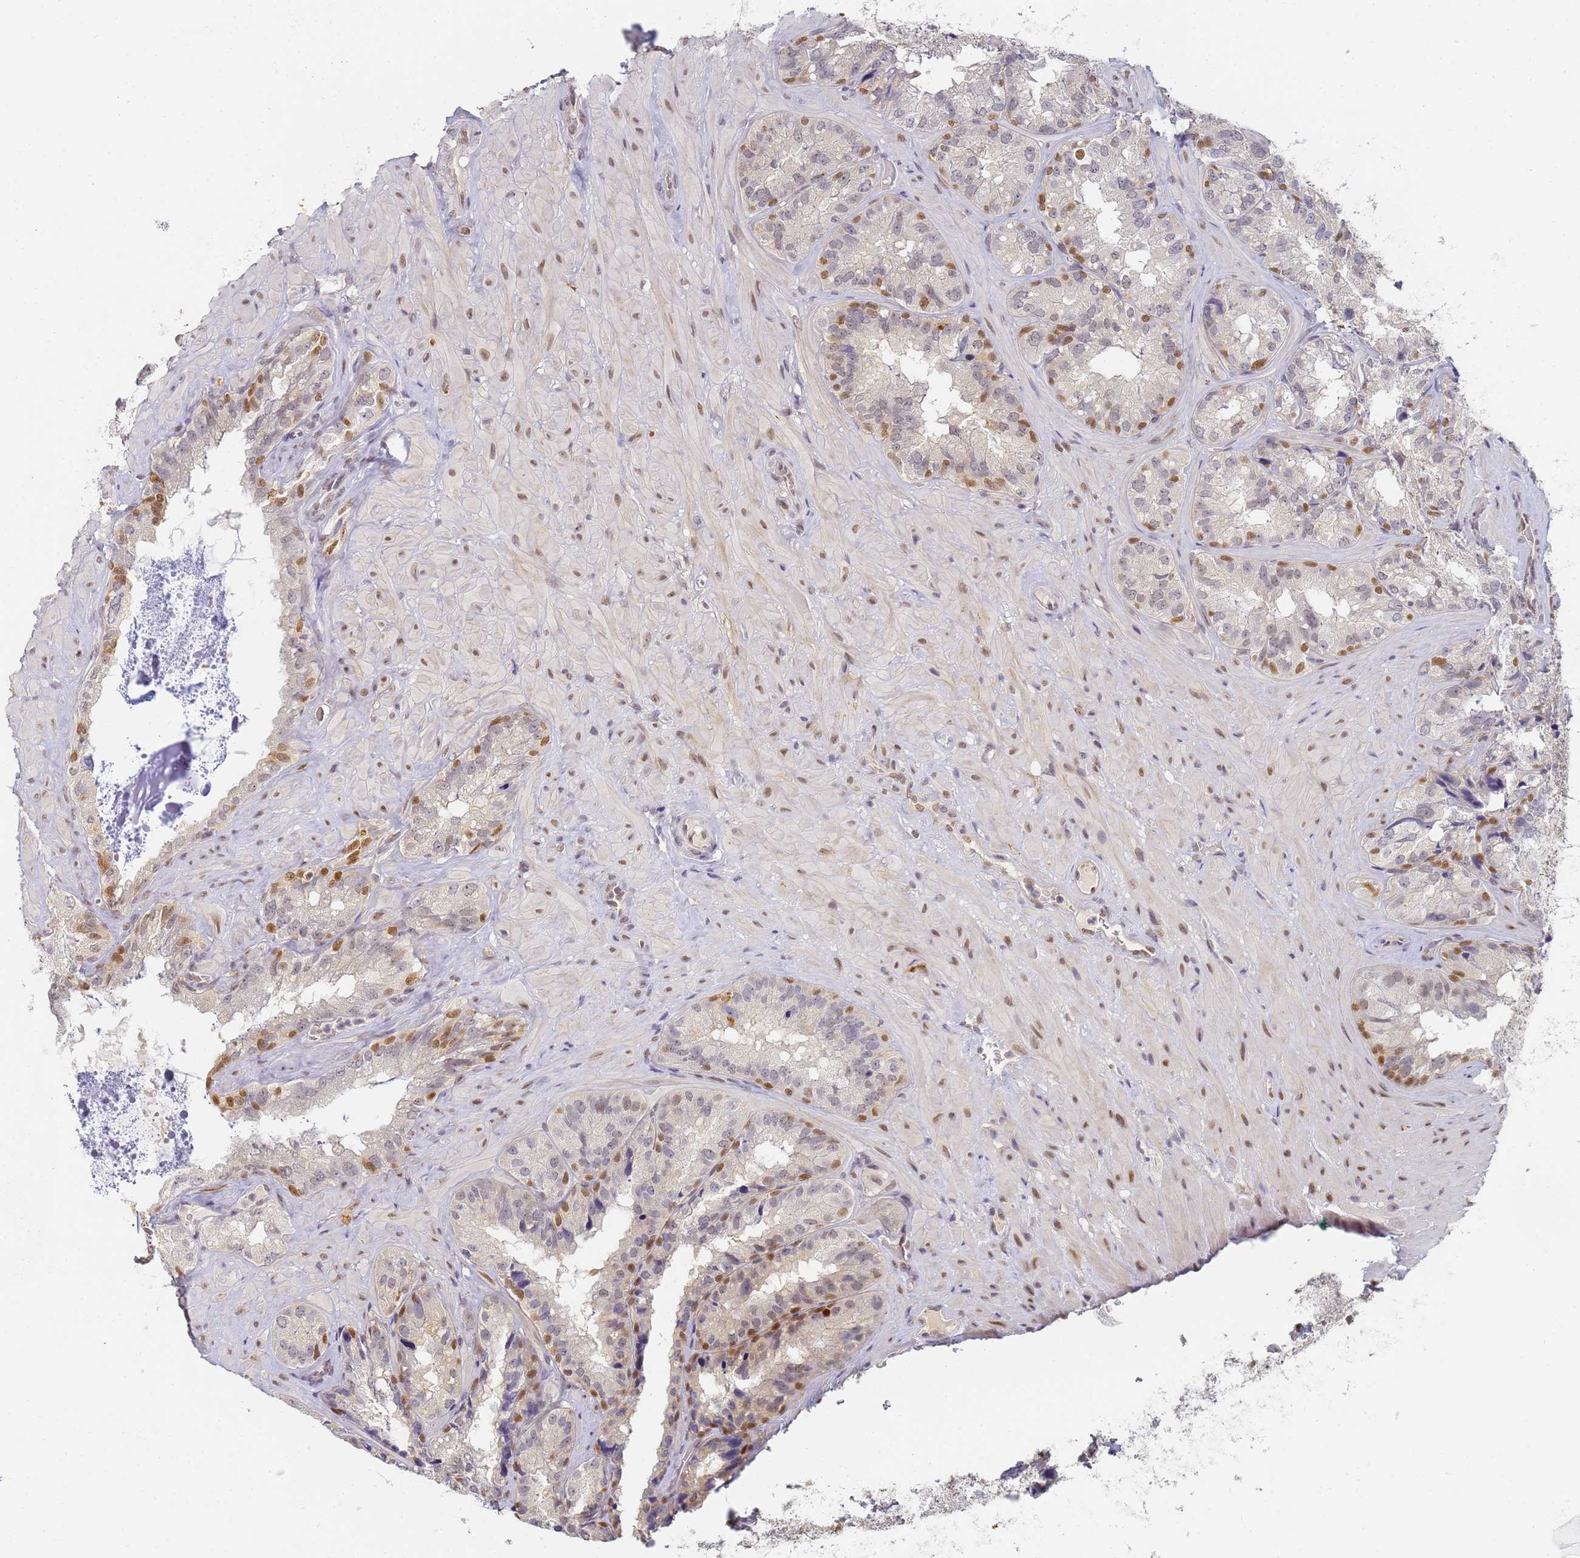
{"staining": {"intensity": "moderate", "quantity": "<25%", "location": "nuclear"}, "tissue": "seminal vesicle", "cell_type": "Glandular cells", "image_type": "normal", "snomed": [{"axis": "morphology", "description": "Normal tissue, NOS"}, {"axis": "topography", "description": "Seminal veicle"}], "caption": "Seminal vesicle stained for a protein exhibits moderate nuclear positivity in glandular cells. The staining was performed using DAB (3,3'-diaminobenzidine), with brown indicating positive protein expression. Nuclei are stained blue with hematoxylin.", "gene": "HMCES", "patient": {"sex": "male", "age": 58}}